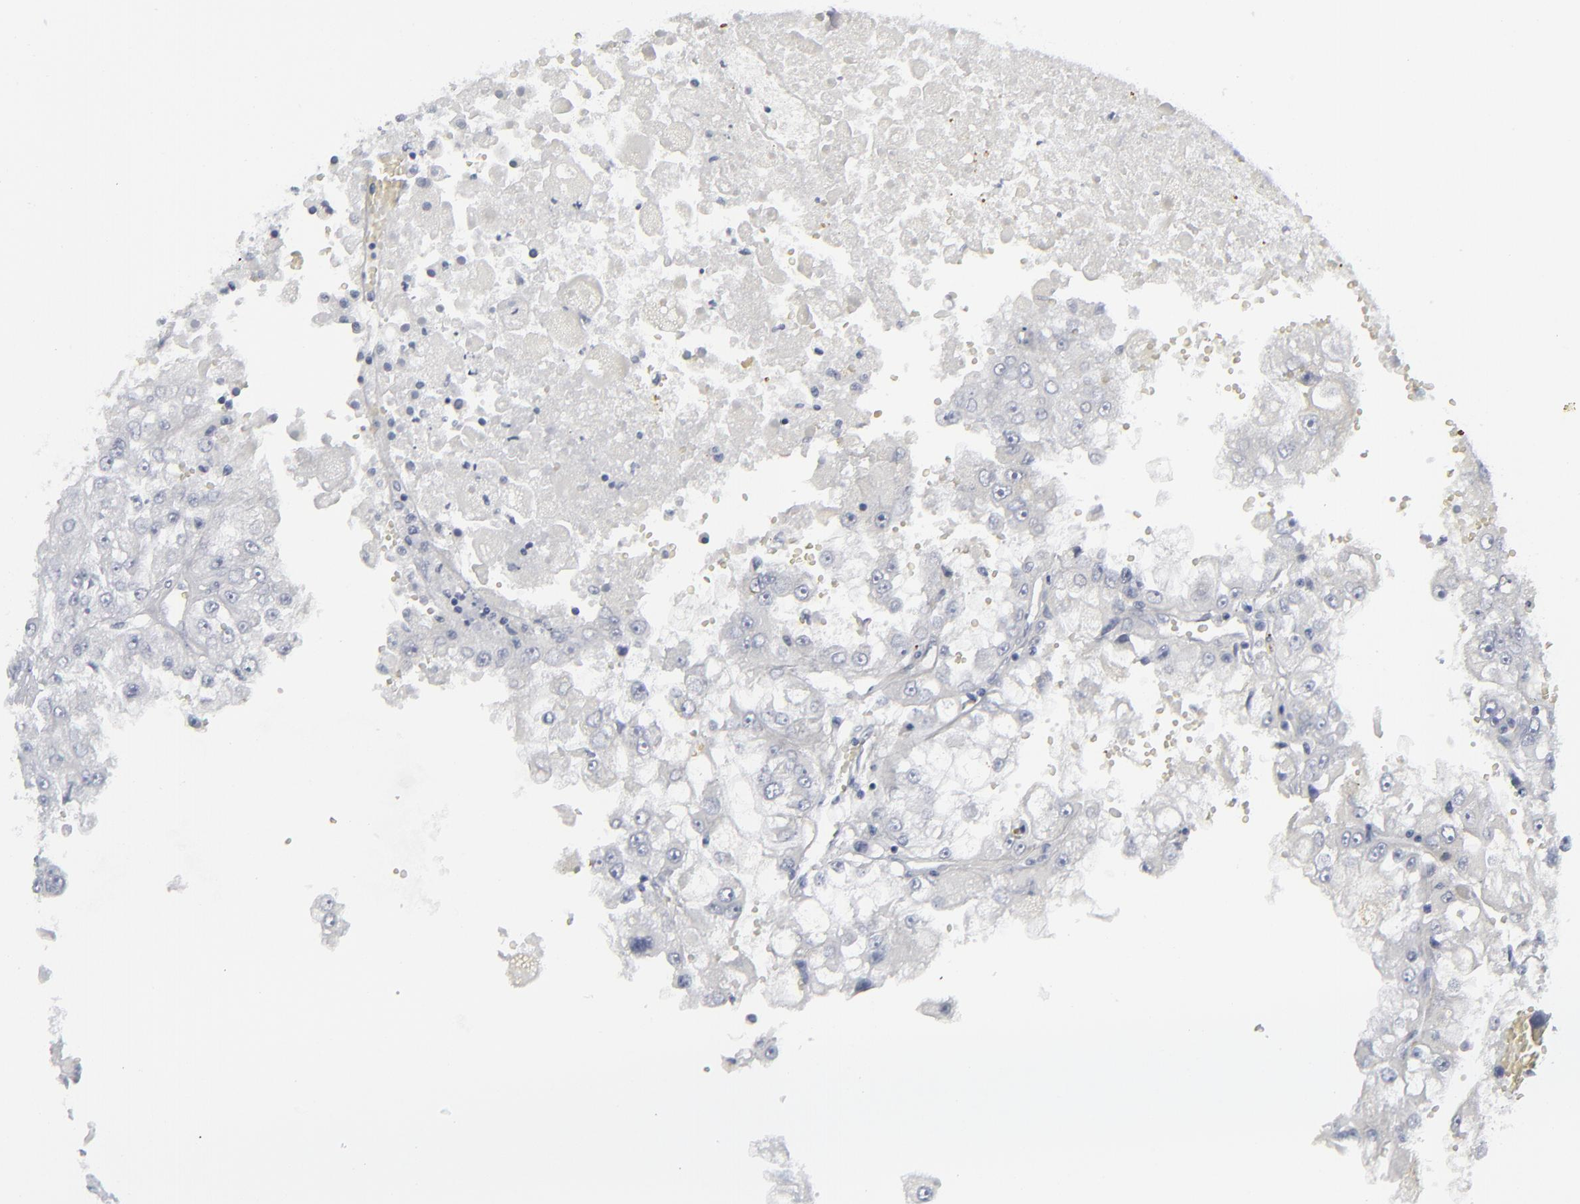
{"staining": {"intensity": "negative", "quantity": "none", "location": "none"}, "tissue": "renal cancer", "cell_type": "Tumor cells", "image_type": "cancer", "snomed": [{"axis": "morphology", "description": "Adenocarcinoma, NOS"}, {"axis": "topography", "description": "Kidney"}], "caption": "DAB (3,3'-diaminobenzidine) immunohistochemical staining of human adenocarcinoma (renal) reveals no significant staining in tumor cells.", "gene": "MSLN", "patient": {"sex": "female", "age": 83}}